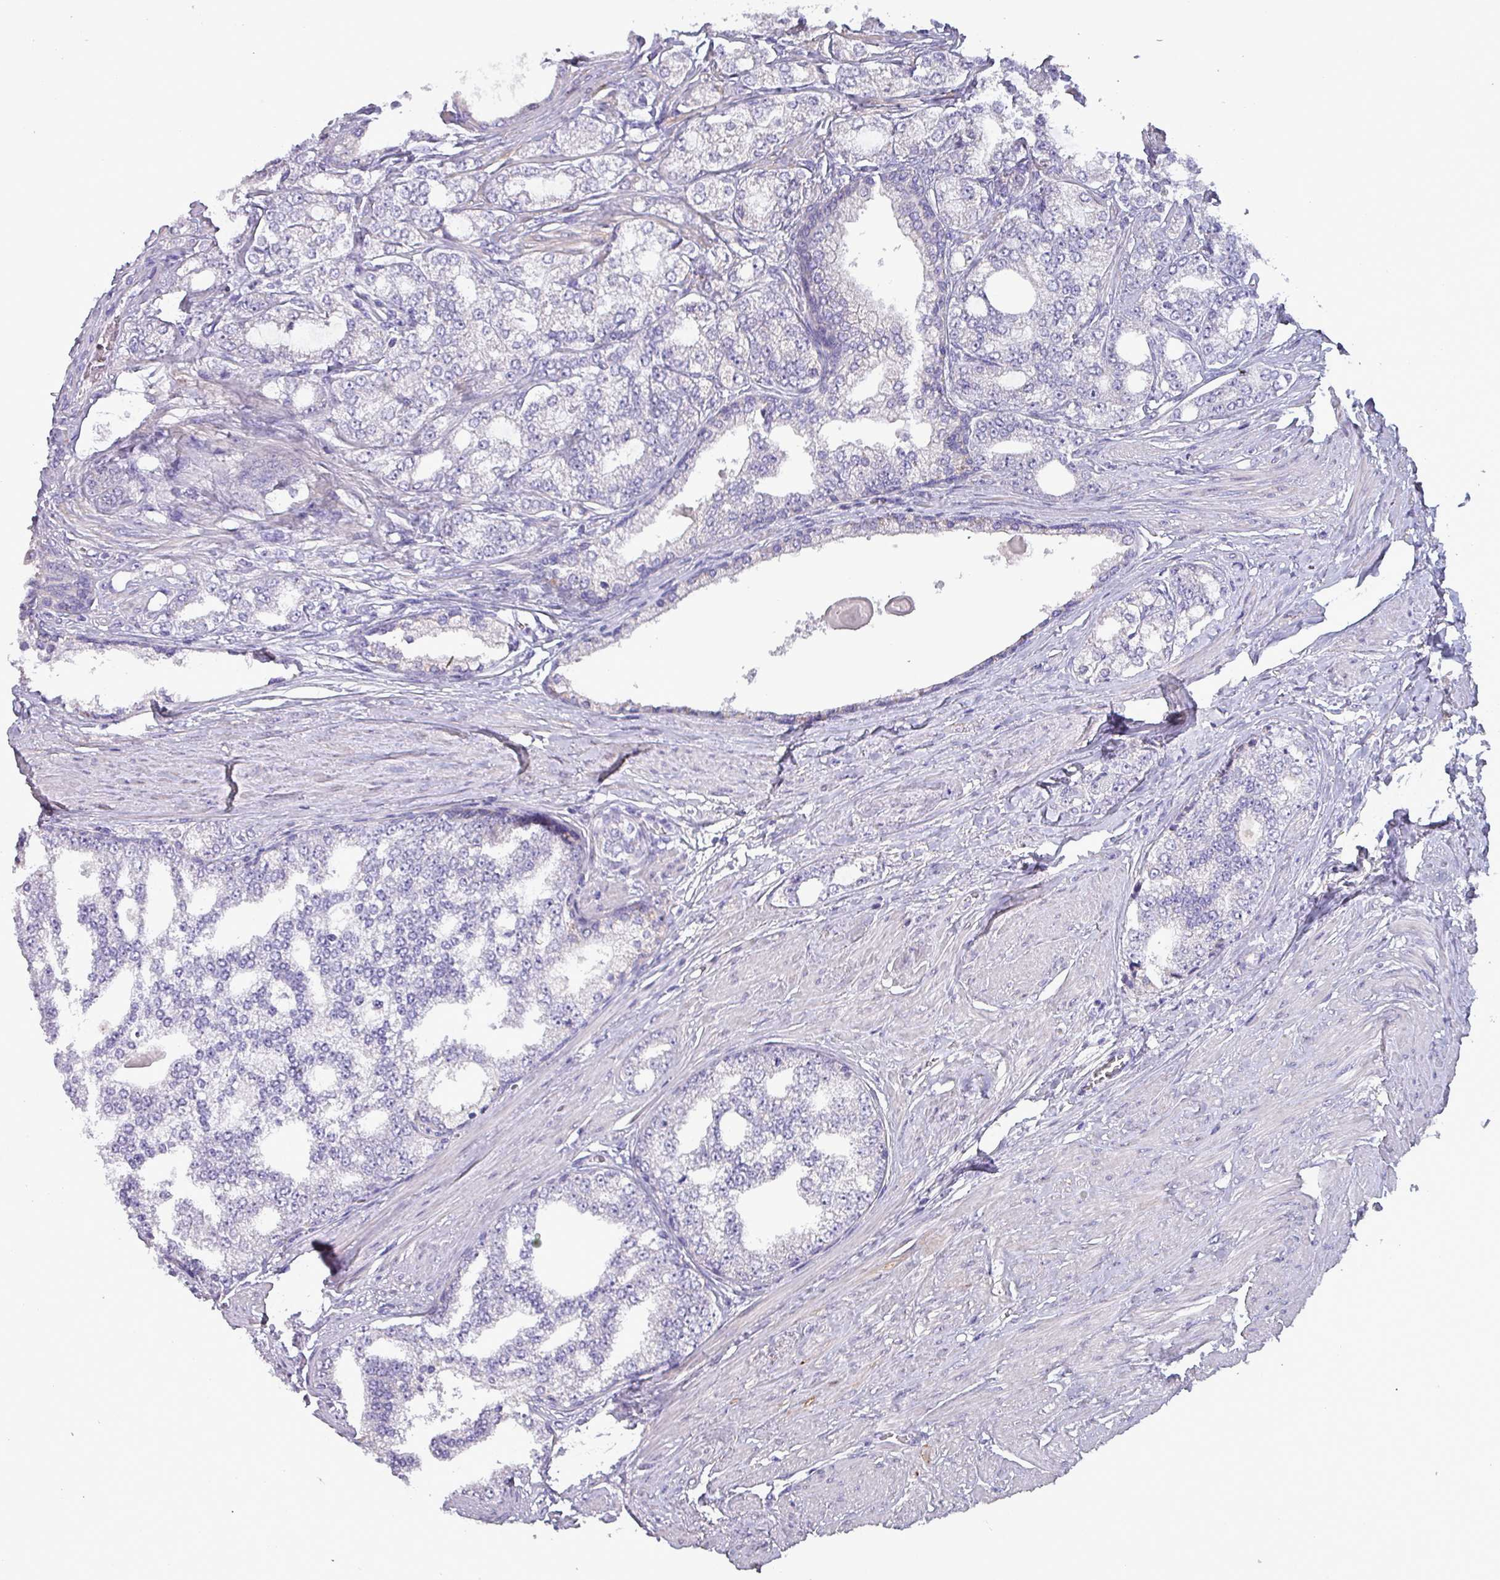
{"staining": {"intensity": "negative", "quantity": "none", "location": "none"}, "tissue": "prostate cancer", "cell_type": "Tumor cells", "image_type": "cancer", "snomed": [{"axis": "morphology", "description": "Adenocarcinoma, High grade"}, {"axis": "topography", "description": "Prostate"}], "caption": "High magnification brightfield microscopy of prostate cancer (high-grade adenocarcinoma) stained with DAB (3,3'-diaminobenzidine) (brown) and counterstained with hematoxylin (blue): tumor cells show no significant expression.", "gene": "HSD3B7", "patient": {"sex": "male", "age": 64}}